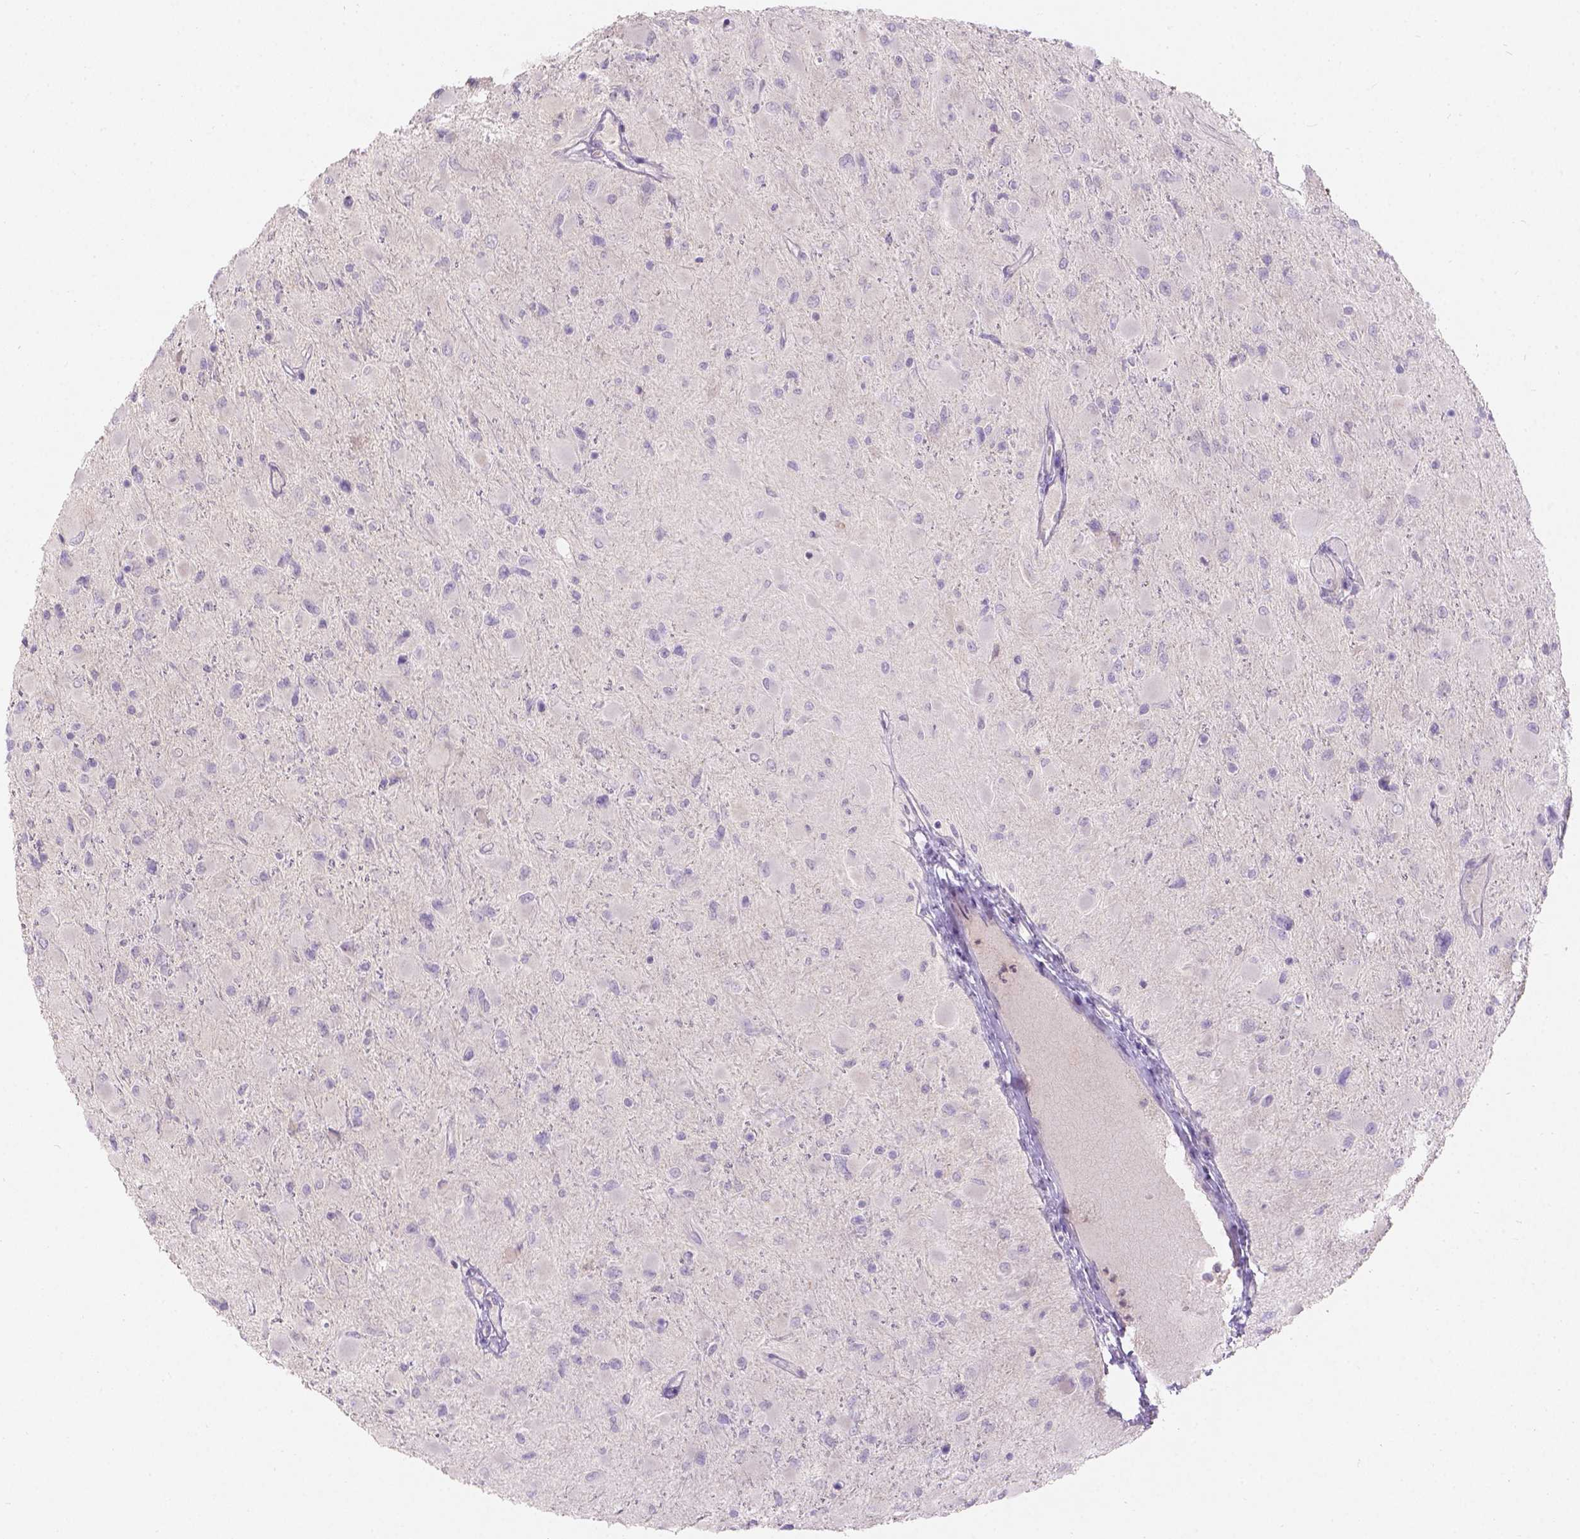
{"staining": {"intensity": "negative", "quantity": "none", "location": "none"}, "tissue": "glioma", "cell_type": "Tumor cells", "image_type": "cancer", "snomed": [{"axis": "morphology", "description": "Glioma, malignant, High grade"}, {"axis": "topography", "description": "Cerebral cortex"}], "caption": "Immunohistochemistry (IHC) of human glioma exhibits no staining in tumor cells.", "gene": "DCAF4L1", "patient": {"sex": "female", "age": 36}}